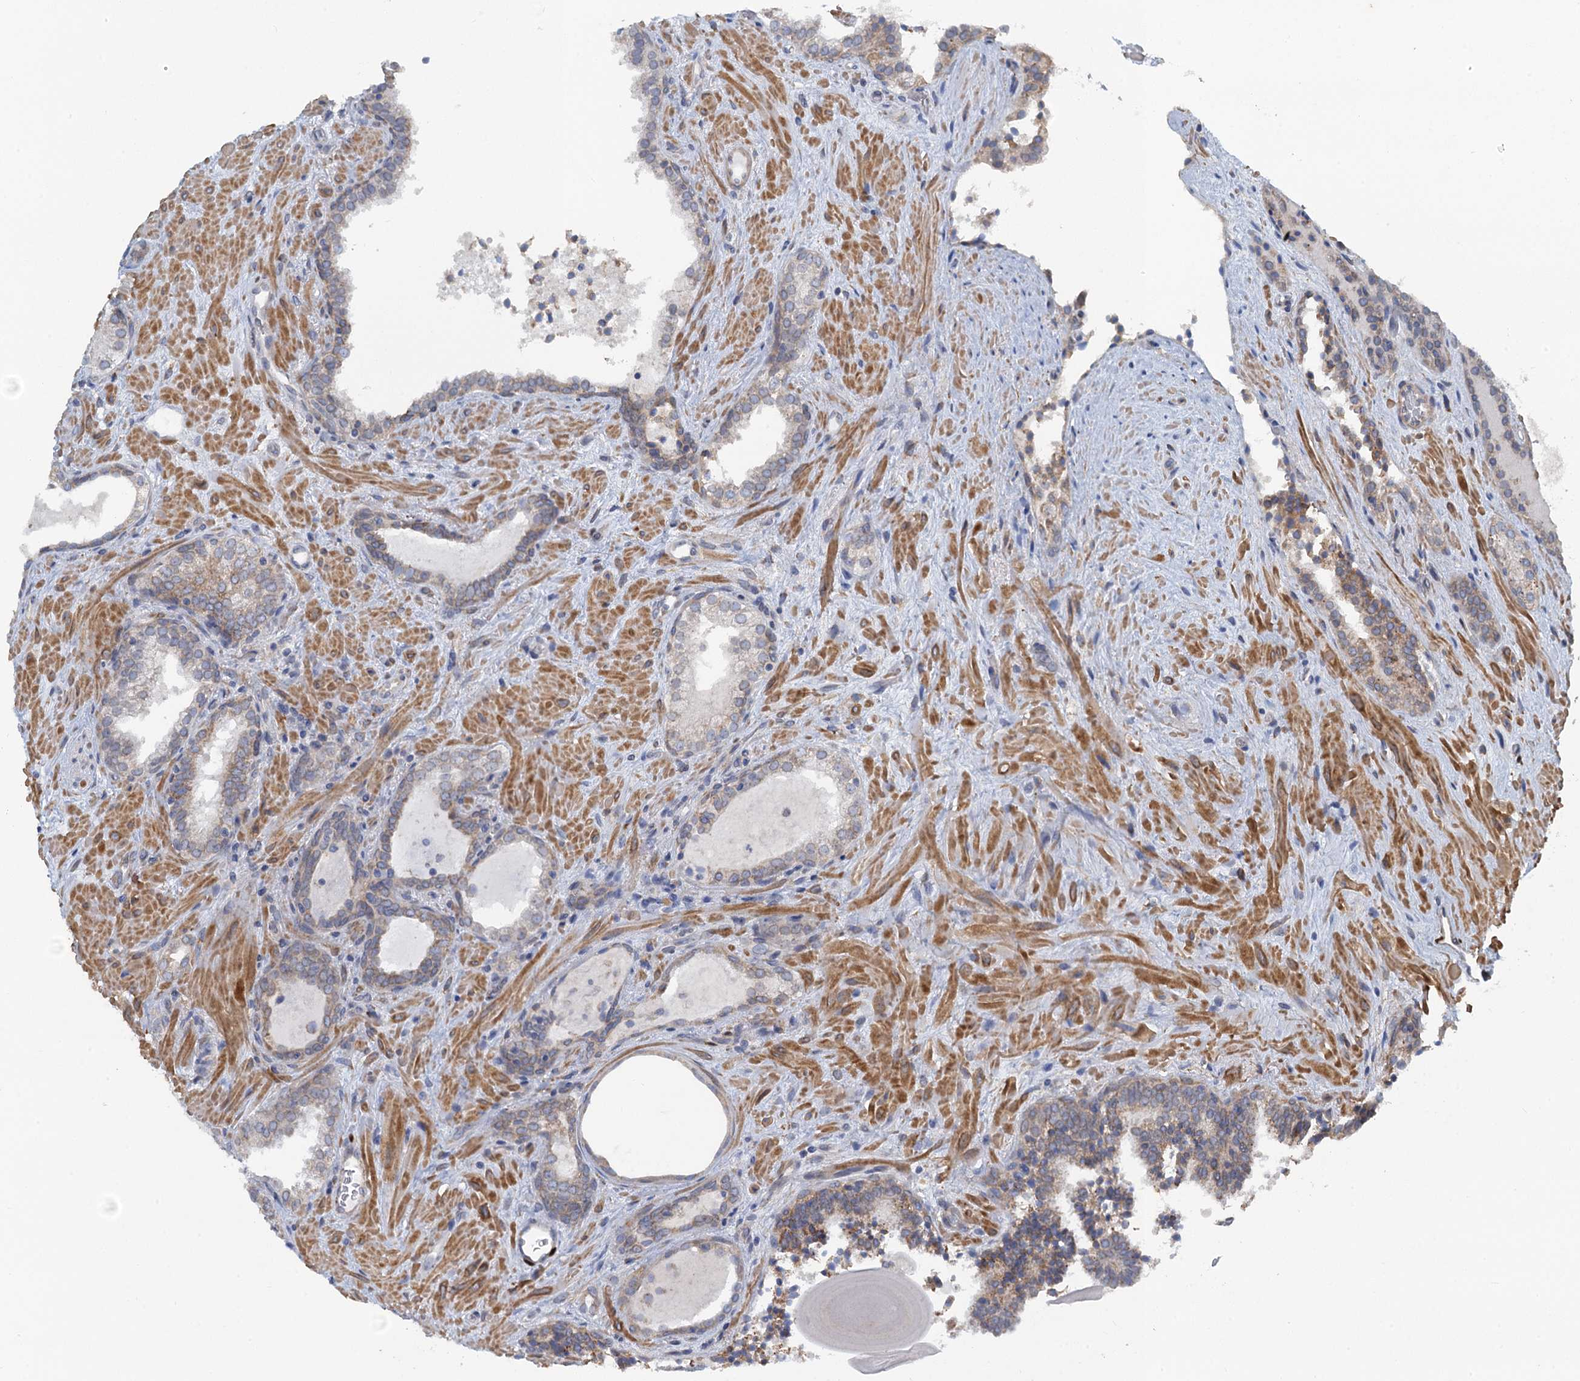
{"staining": {"intensity": "negative", "quantity": "none", "location": "none"}, "tissue": "prostate cancer", "cell_type": "Tumor cells", "image_type": "cancer", "snomed": [{"axis": "morphology", "description": "Adenocarcinoma, High grade"}, {"axis": "topography", "description": "Prostate"}], "caption": "Immunohistochemical staining of human prostate adenocarcinoma (high-grade) demonstrates no significant positivity in tumor cells.", "gene": "POGLUT3", "patient": {"sex": "male", "age": 66}}